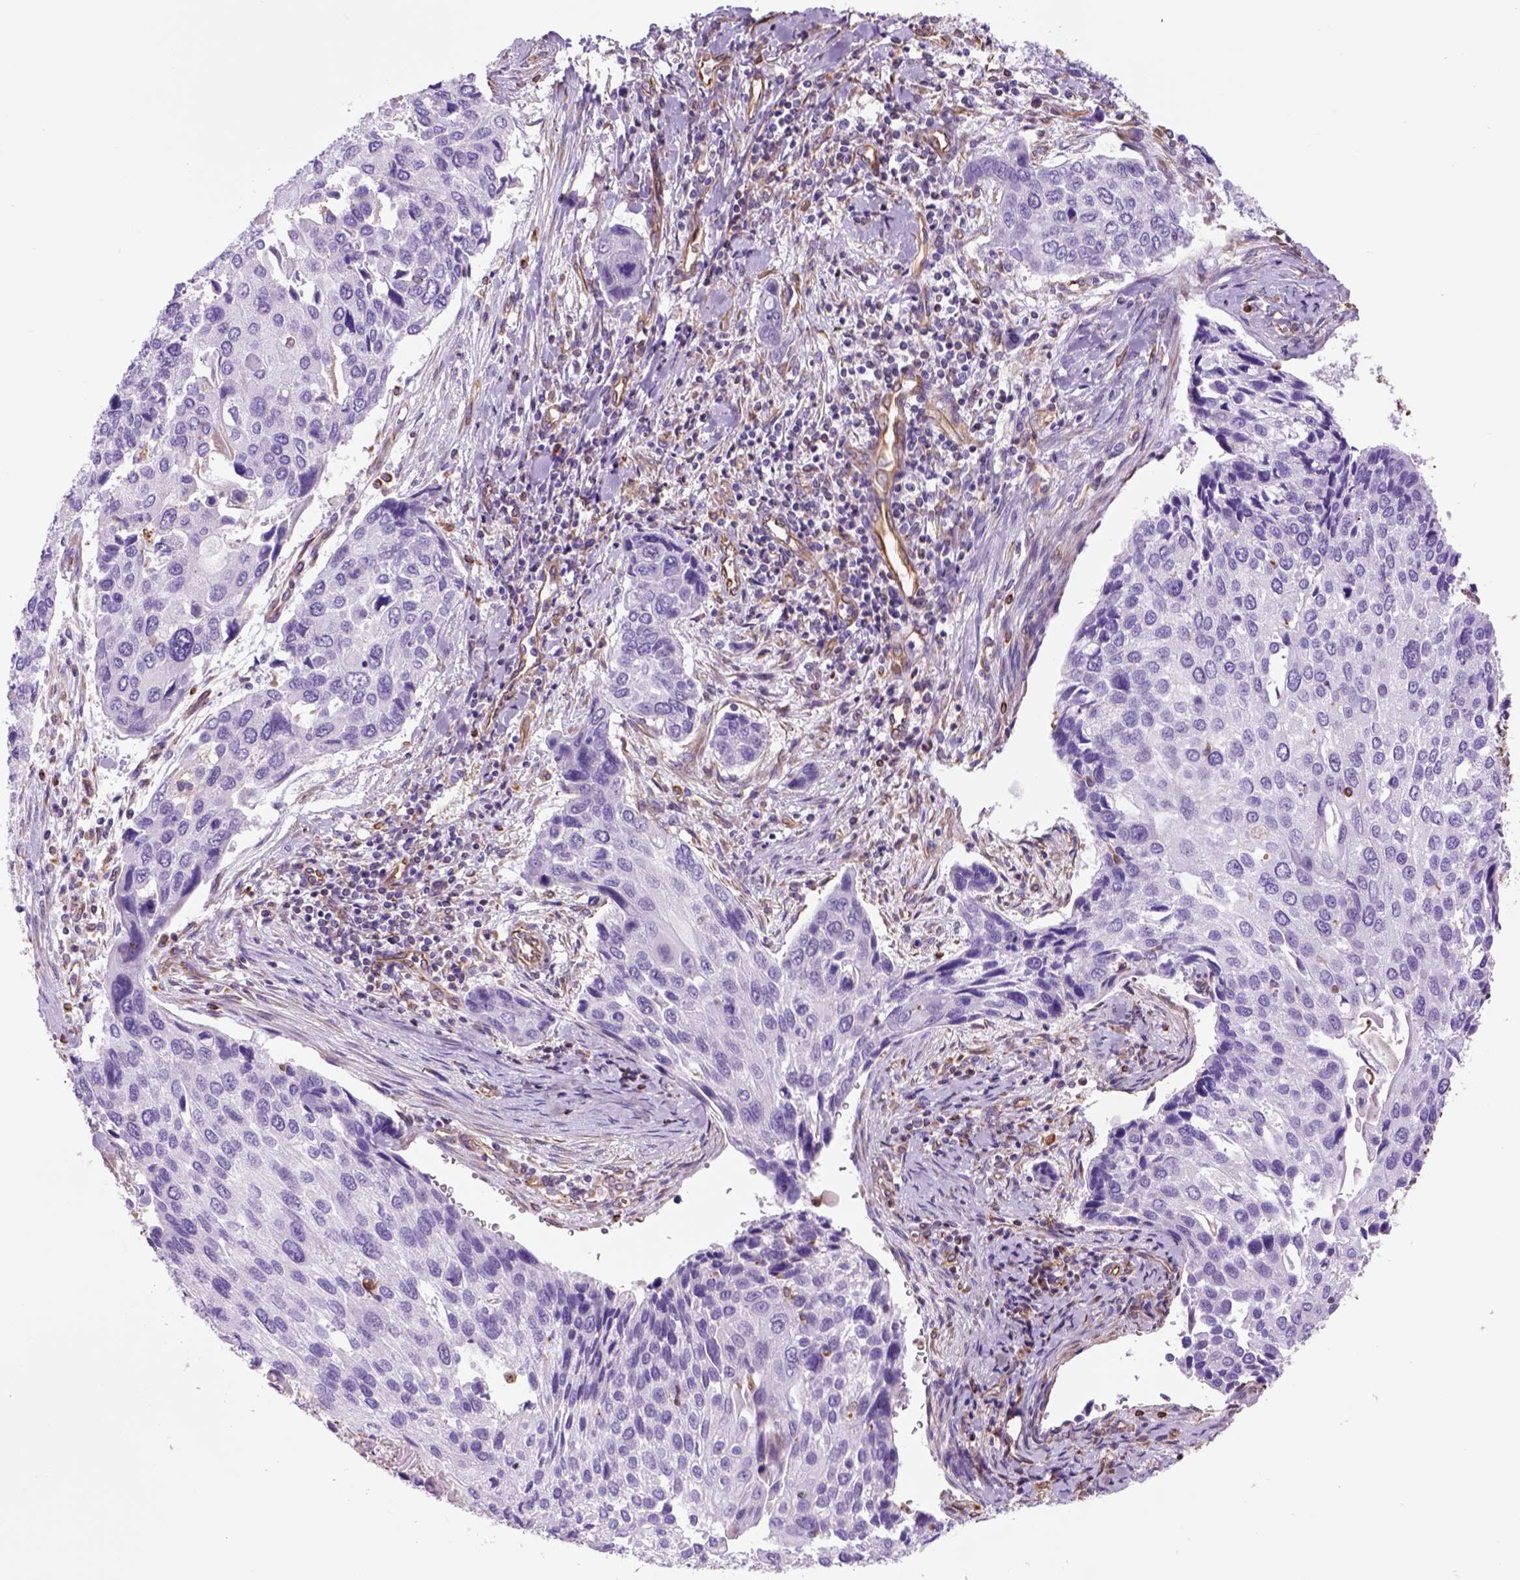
{"staining": {"intensity": "negative", "quantity": "none", "location": "none"}, "tissue": "lung cancer", "cell_type": "Tumor cells", "image_type": "cancer", "snomed": [{"axis": "morphology", "description": "Squamous cell carcinoma, NOS"}, {"axis": "morphology", "description": "Squamous cell carcinoma, metastatic, NOS"}, {"axis": "topography", "description": "Lung"}], "caption": "Tumor cells are negative for brown protein staining in lung cancer (metastatic squamous cell carcinoma).", "gene": "ZZZ3", "patient": {"sex": "male", "age": 63}}